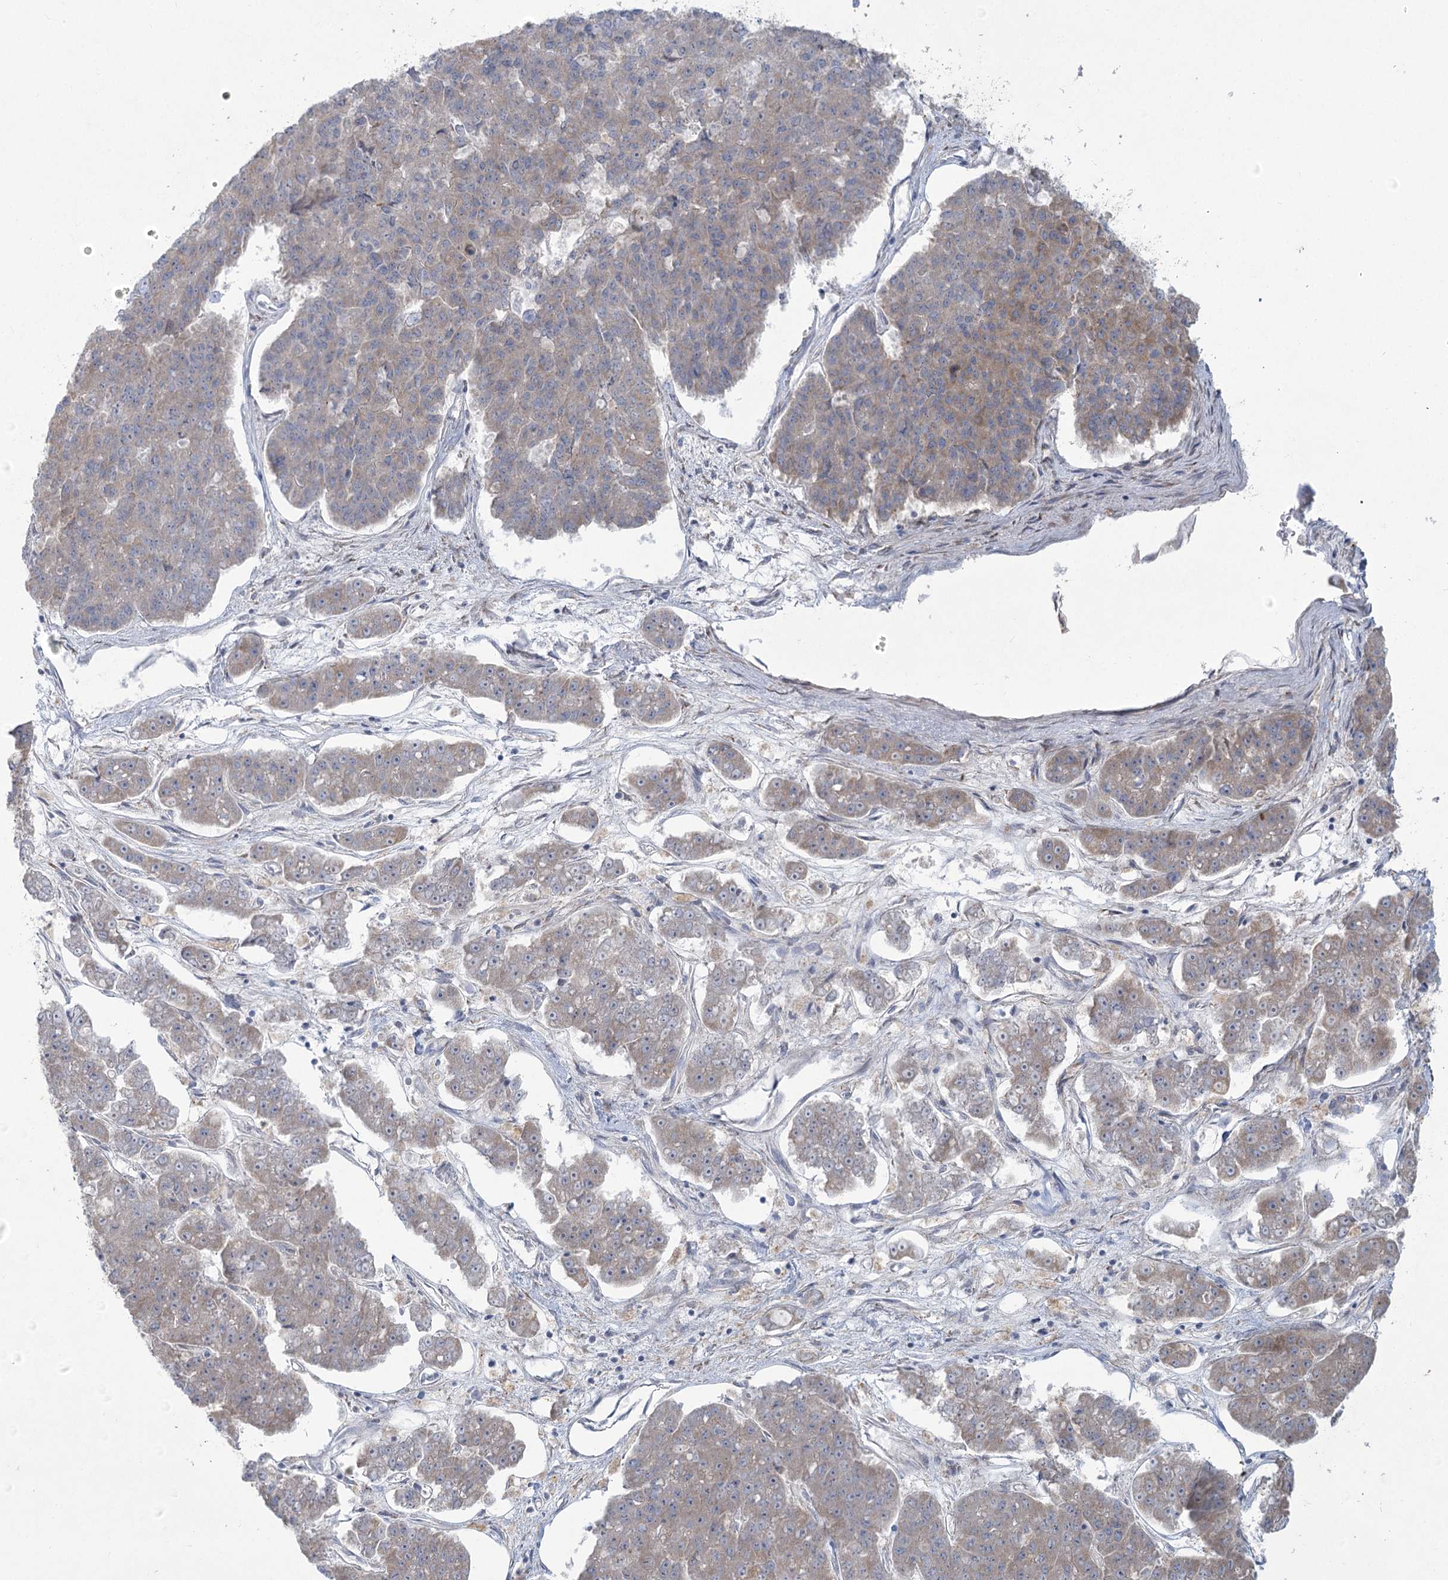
{"staining": {"intensity": "weak", "quantity": "<25%", "location": "cytoplasmic/membranous"}, "tissue": "pancreatic cancer", "cell_type": "Tumor cells", "image_type": "cancer", "snomed": [{"axis": "morphology", "description": "Adenocarcinoma, NOS"}, {"axis": "topography", "description": "Pancreas"}], "caption": "This is a histopathology image of immunohistochemistry (IHC) staining of pancreatic cancer (adenocarcinoma), which shows no positivity in tumor cells.", "gene": "PLA2G12A", "patient": {"sex": "male", "age": 50}}